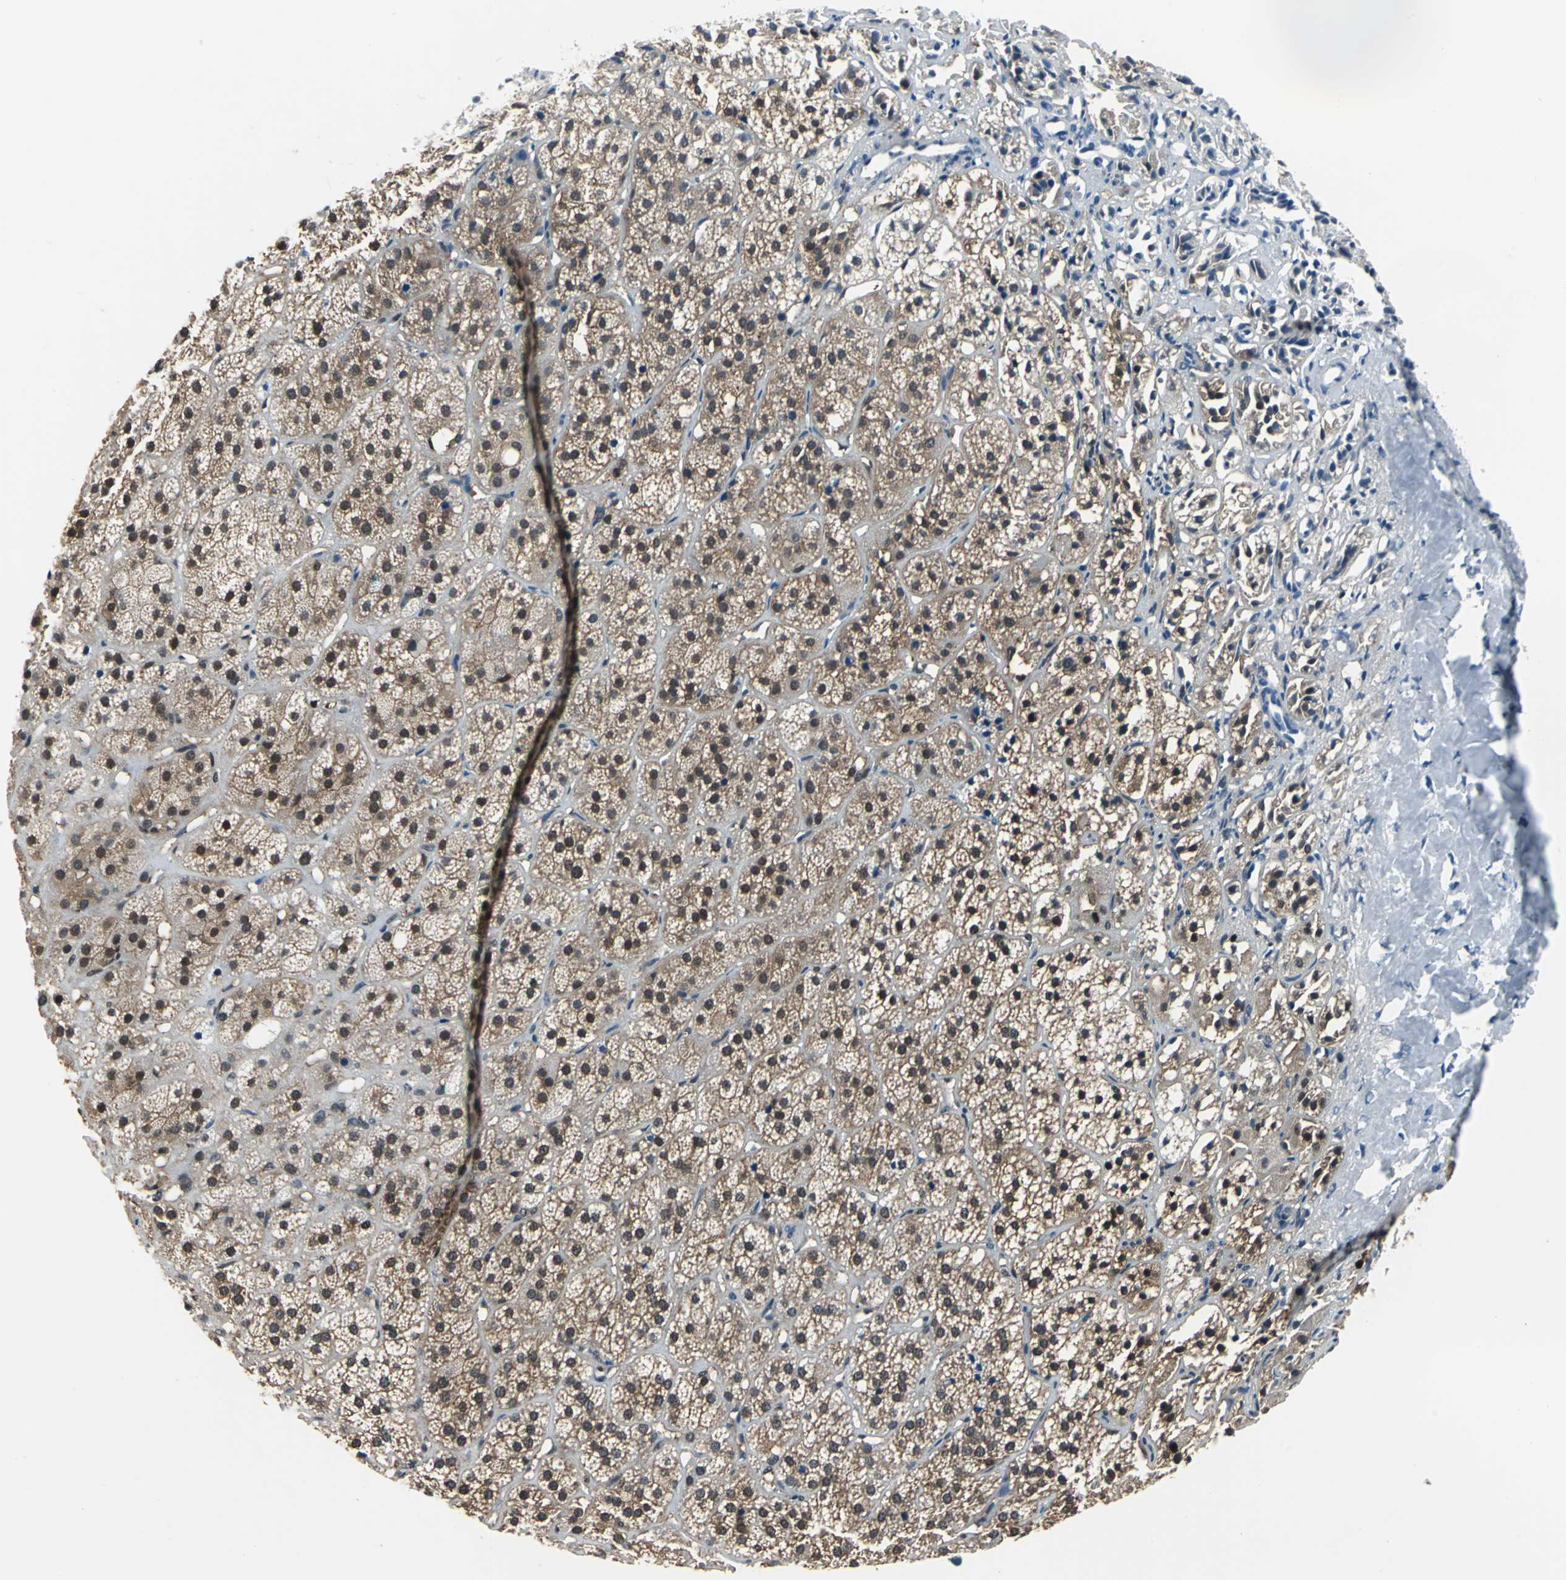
{"staining": {"intensity": "moderate", "quantity": ">75%", "location": "cytoplasmic/membranous"}, "tissue": "adrenal gland", "cell_type": "Glandular cells", "image_type": "normal", "snomed": [{"axis": "morphology", "description": "Normal tissue, NOS"}, {"axis": "topography", "description": "Adrenal gland"}], "caption": "The image reveals staining of unremarkable adrenal gland, revealing moderate cytoplasmic/membranous protein positivity (brown color) within glandular cells.", "gene": "PSME1", "patient": {"sex": "female", "age": 71}}